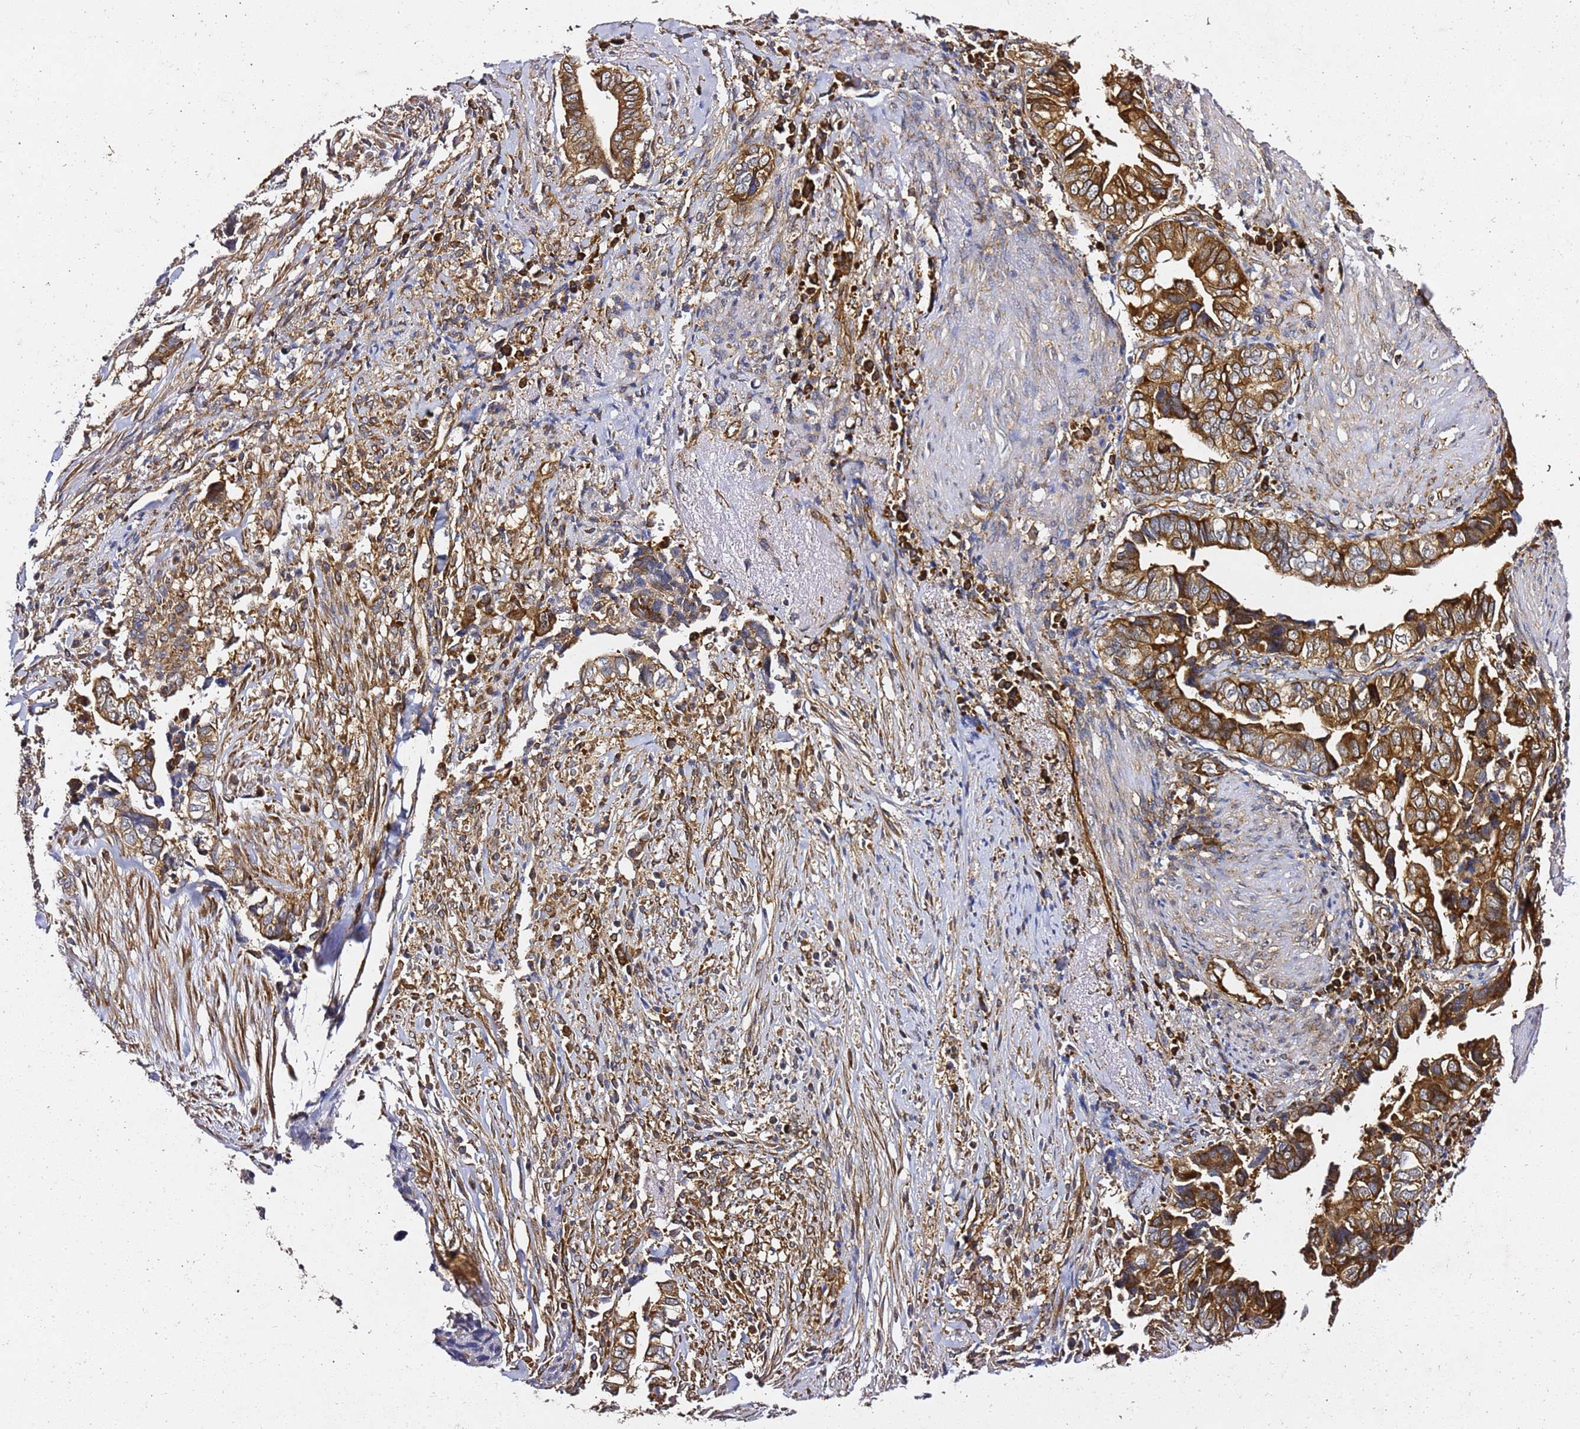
{"staining": {"intensity": "strong", "quantity": ">75%", "location": "cytoplasmic/membranous"}, "tissue": "liver cancer", "cell_type": "Tumor cells", "image_type": "cancer", "snomed": [{"axis": "morphology", "description": "Cholangiocarcinoma"}, {"axis": "topography", "description": "Liver"}], "caption": "IHC (DAB (3,3'-diaminobenzidine)) staining of human liver cholangiocarcinoma displays strong cytoplasmic/membranous protein expression in approximately >75% of tumor cells. The protein of interest is shown in brown color, while the nuclei are stained blue.", "gene": "TPST1", "patient": {"sex": "female", "age": 79}}